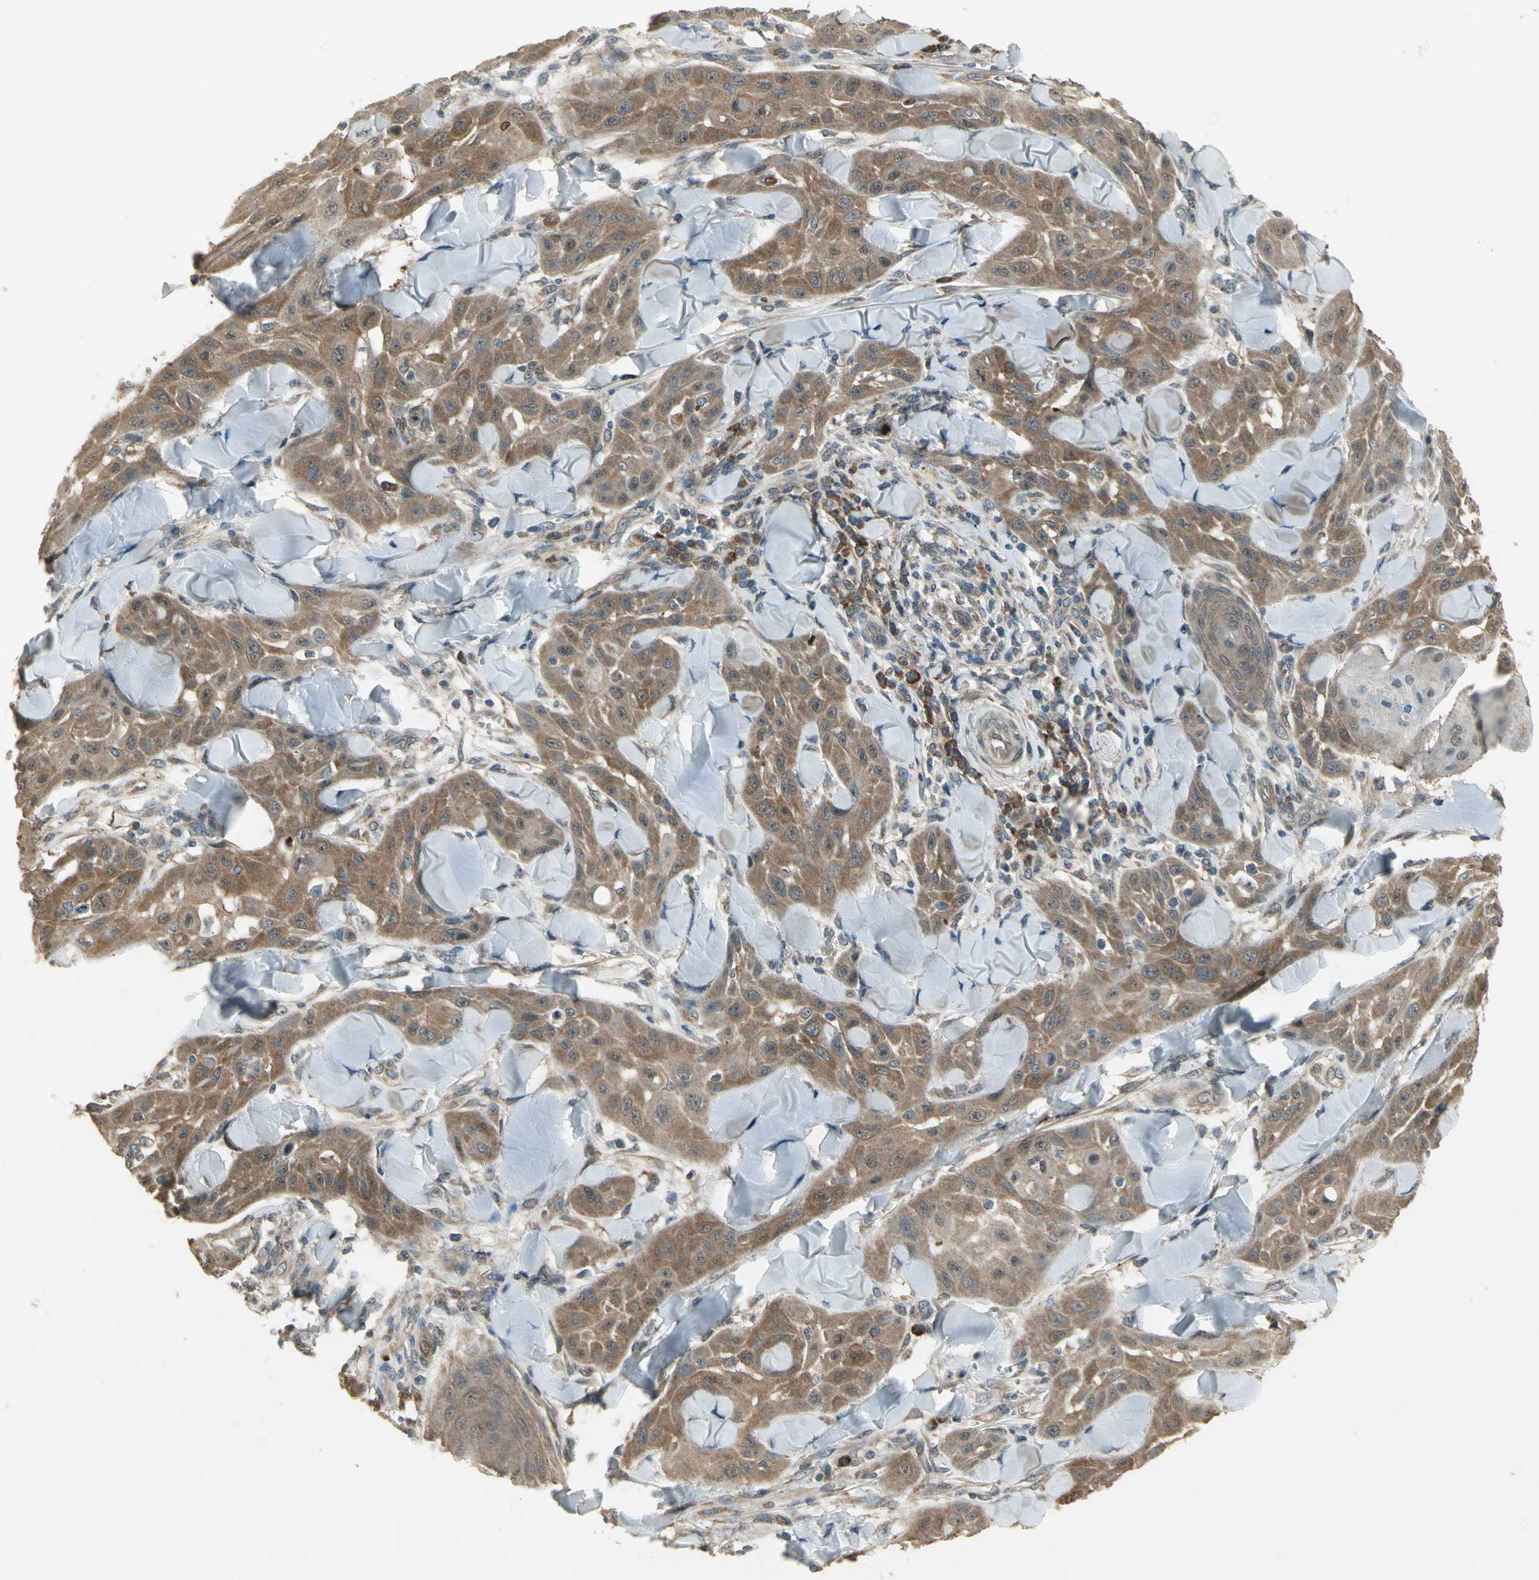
{"staining": {"intensity": "strong", "quantity": ">75%", "location": "cytoplasmic/membranous,nuclear"}, "tissue": "skin cancer", "cell_type": "Tumor cells", "image_type": "cancer", "snomed": [{"axis": "morphology", "description": "Squamous cell carcinoma, NOS"}, {"axis": "topography", "description": "Skin"}], "caption": "Strong cytoplasmic/membranous and nuclear expression for a protein is present in about >75% of tumor cells of skin cancer (squamous cell carcinoma) using immunohistochemistry.", "gene": "AMT", "patient": {"sex": "male", "age": 24}}